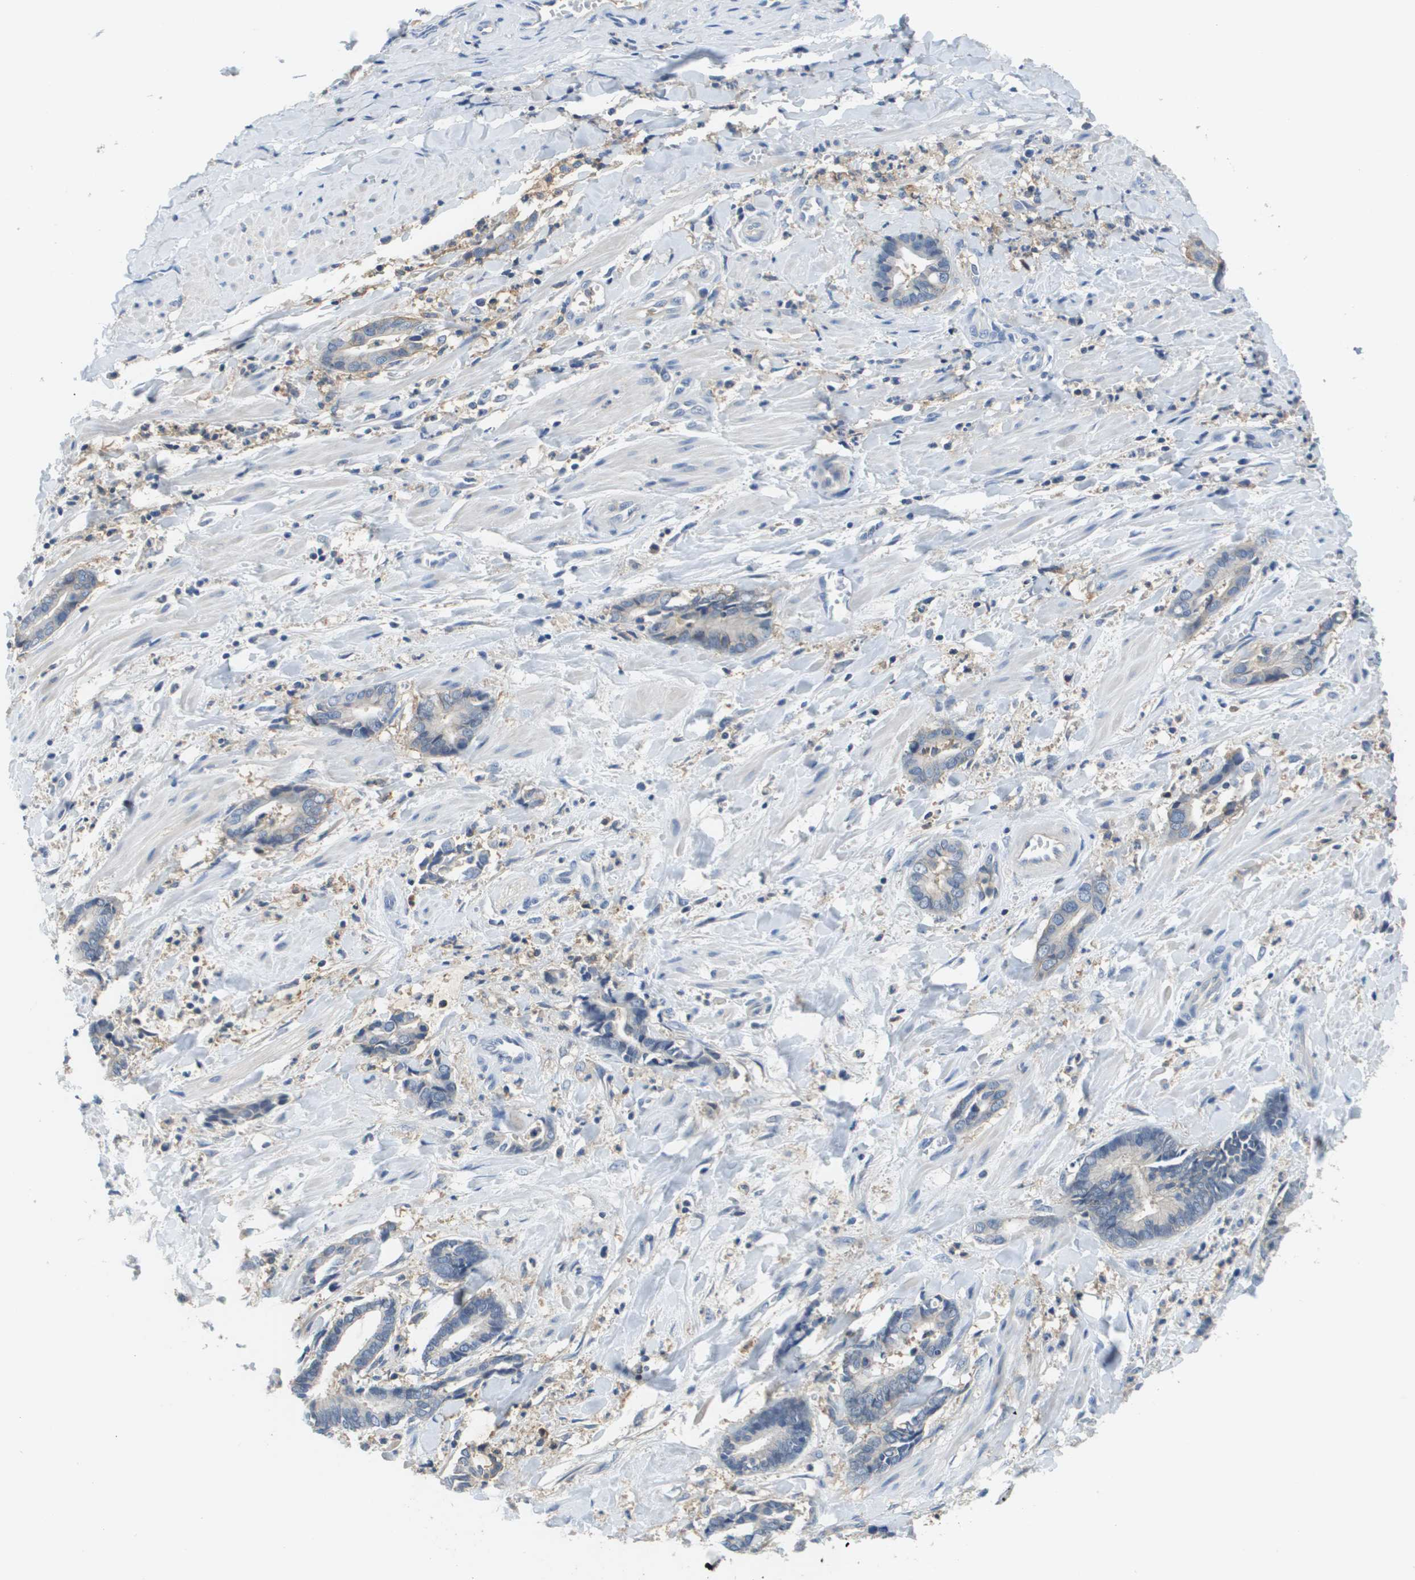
{"staining": {"intensity": "negative", "quantity": "none", "location": "none"}, "tissue": "cervical cancer", "cell_type": "Tumor cells", "image_type": "cancer", "snomed": [{"axis": "morphology", "description": "Adenocarcinoma, NOS"}, {"axis": "topography", "description": "Cervix"}], "caption": "High power microscopy photomicrograph of an immunohistochemistry micrograph of cervical cancer, revealing no significant expression in tumor cells.", "gene": "SLC16A3", "patient": {"sex": "female", "age": 44}}